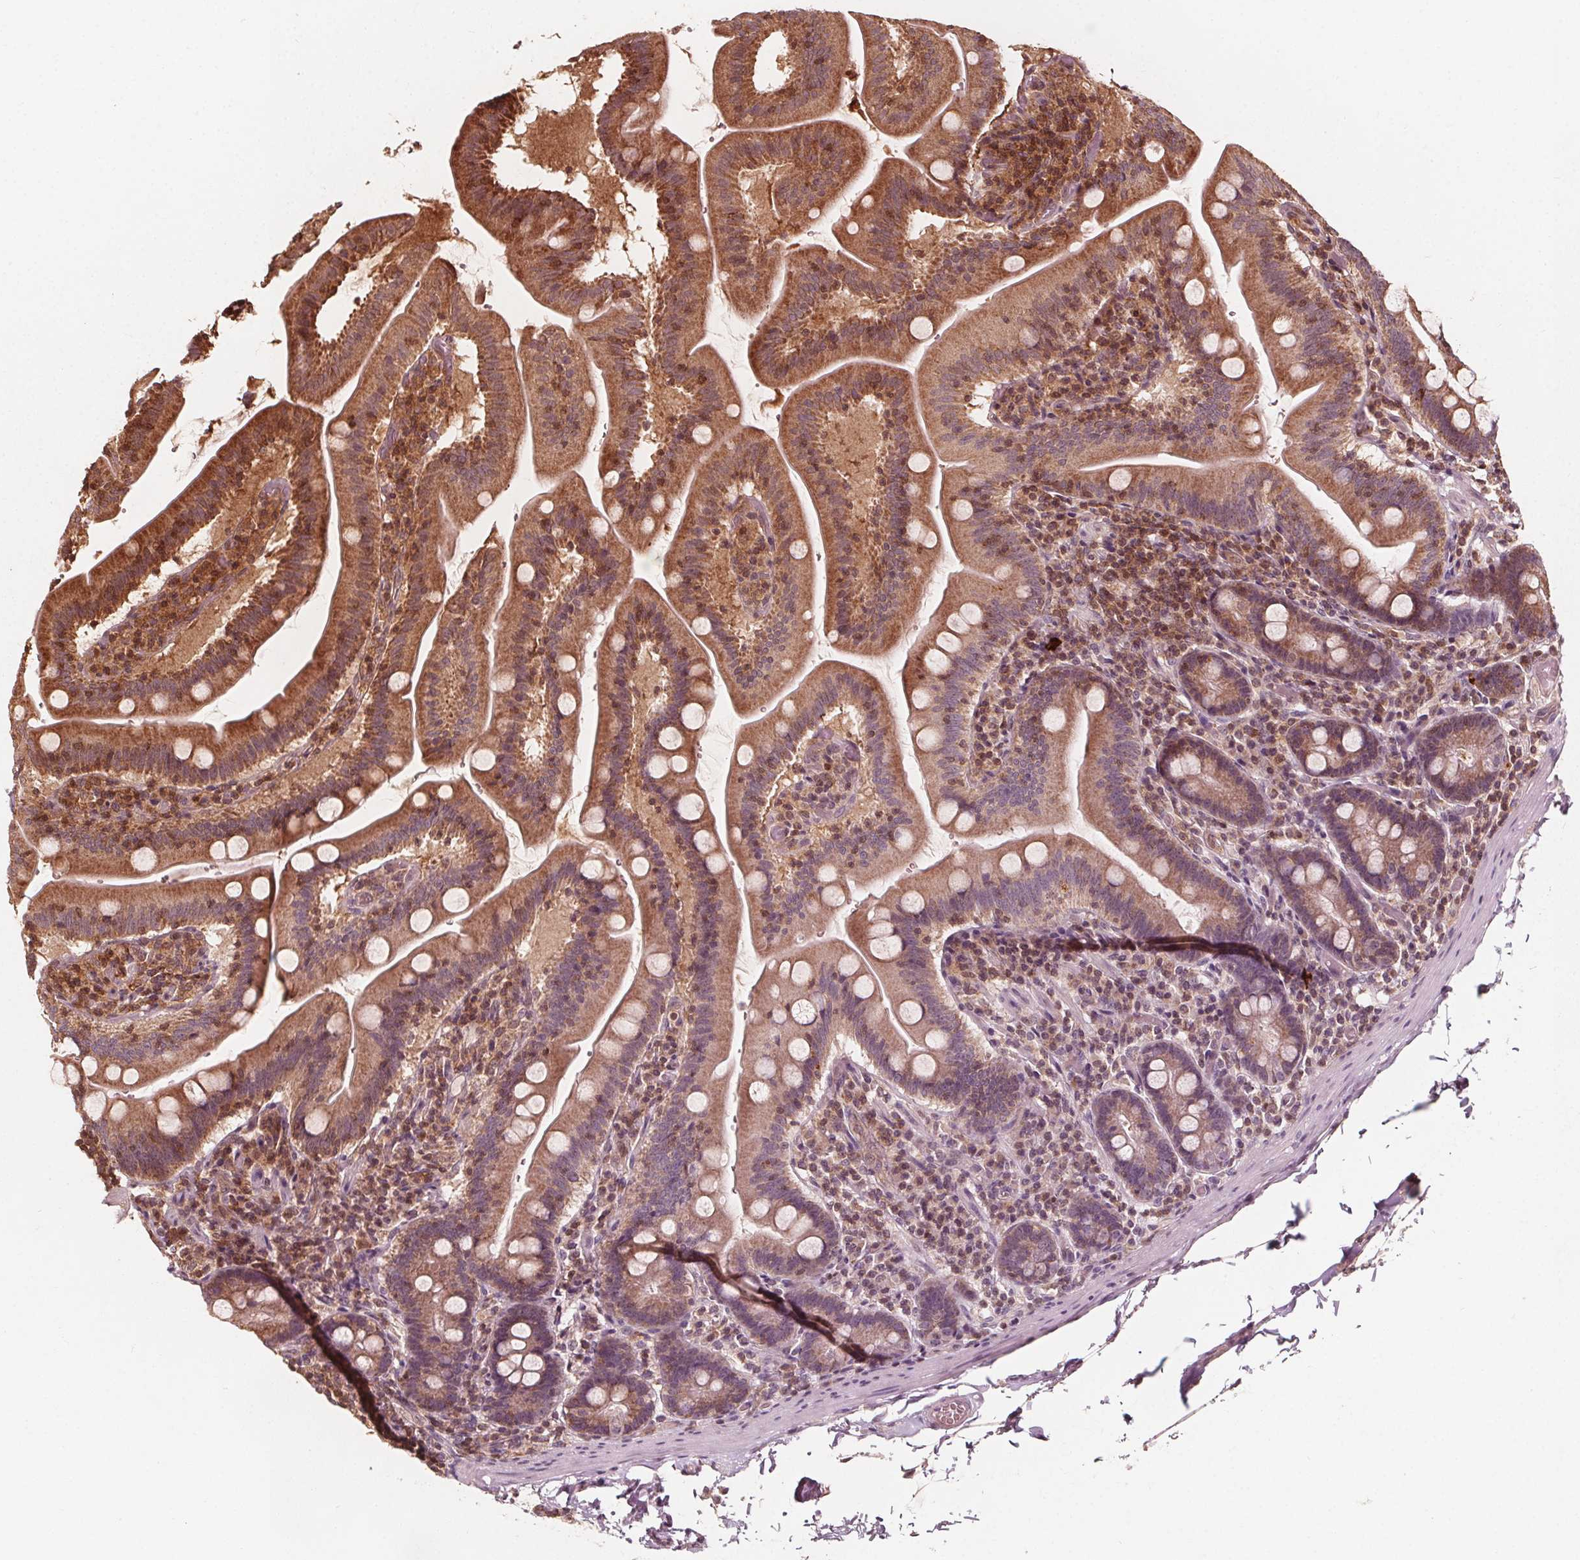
{"staining": {"intensity": "moderate", "quantity": "25%-75%", "location": "cytoplasmic/membranous"}, "tissue": "small intestine", "cell_type": "Glandular cells", "image_type": "normal", "snomed": [{"axis": "morphology", "description": "Normal tissue, NOS"}, {"axis": "topography", "description": "Small intestine"}], "caption": "This image demonstrates immunohistochemistry staining of unremarkable human small intestine, with medium moderate cytoplasmic/membranous positivity in about 25%-75% of glandular cells.", "gene": "AIP", "patient": {"sex": "male", "age": 37}}